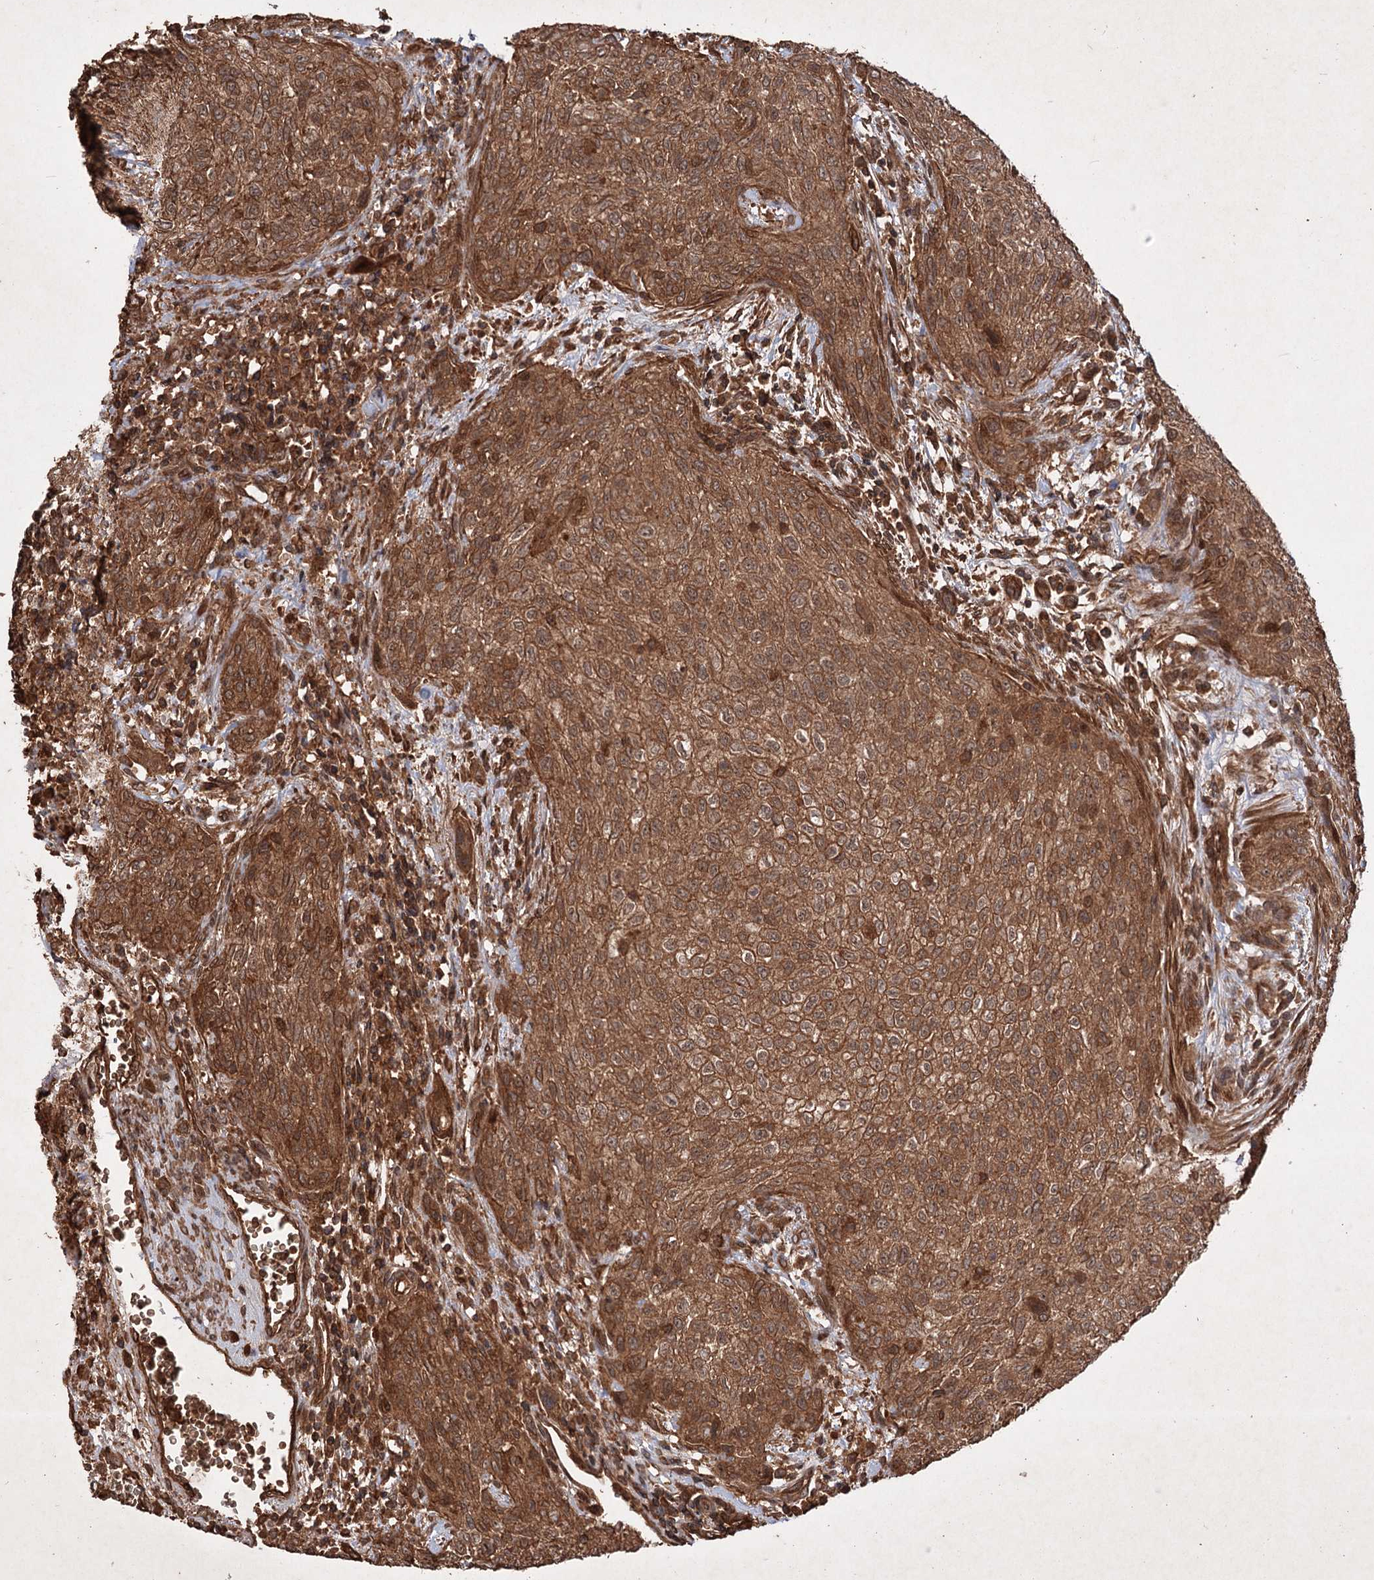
{"staining": {"intensity": "strong", "quantity": ">75%", "location": "cytoplasmic/membranous"}, "tissue": "urothelial cancer", "cell_type": "Tumor cells", "image_type": "cancer", "snomed": [{"axis": "morphology", "description": "Urothelial carcinoma, High grade"}, {"axis": "topography", "description": "Urinary bladder"}], "caption": "Human high-grade urothelial carcinoma stained with a protein marker exhibits strong staining in tumor cells.", "gene": "ADK", "patient": {"sex": "male", "age": 35}}